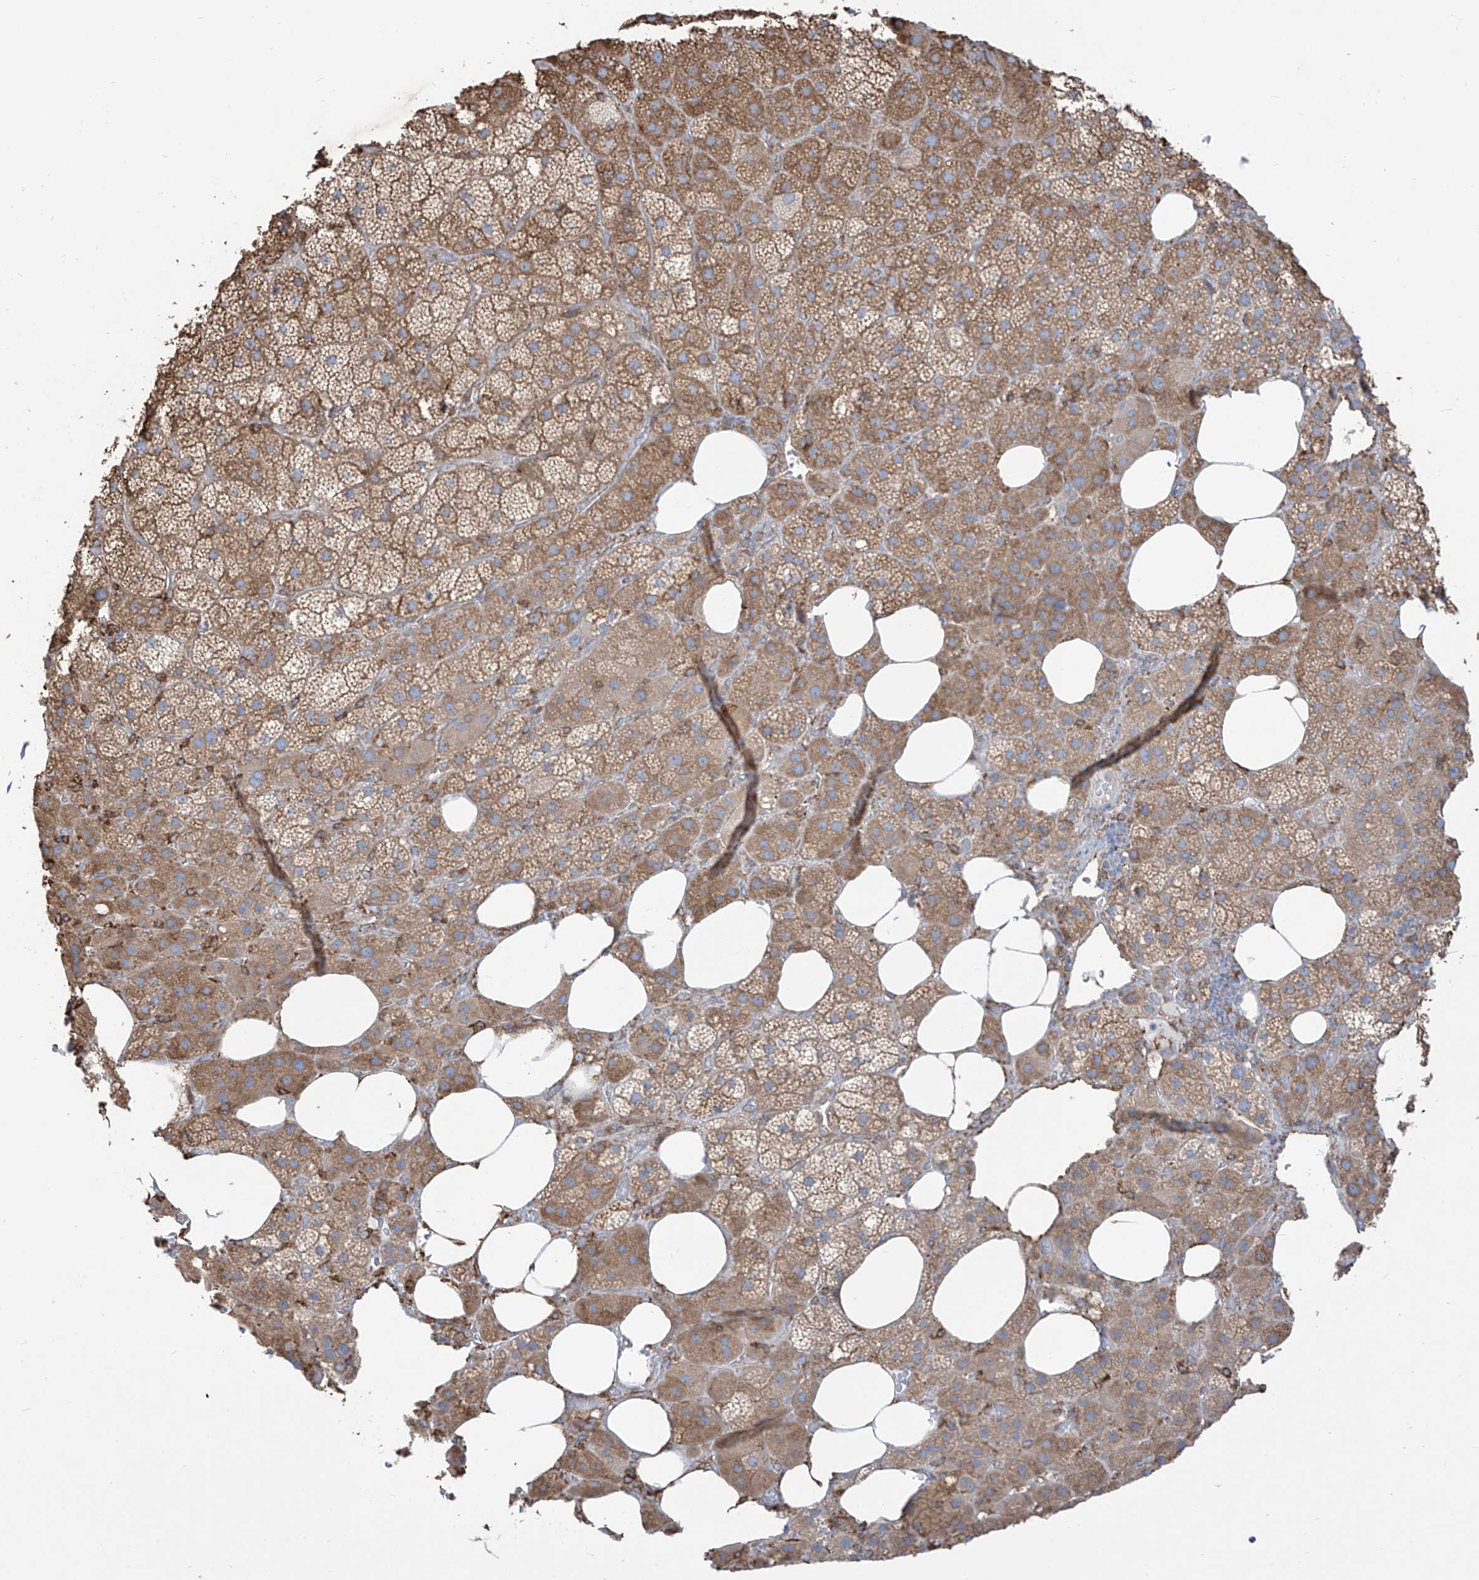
{"staining": {"intensity": "moderate", "quantity": ">75%", "location": "cytoplasmic/membranous"}, "tissue": "adrenal gland", "cell_type": "Glandular cells", "image_type": "normal", "snomed": [{"axis": "morphology", "description": "Normal tissue, NOS"}, {"axis": "topography", "description": "Adrenal gland"}], "caption": "Benign adrenal gland was stained to show a protein in brown. There is medium levels of moderate cytoplasmic/membranous staining in about >75% of glandular cells. The protein of interest is stained brown, and the nuclei are stained in blue (DAB (3,3'-diaminobenzidine) IHC with brightfield microscopy, high magnification).", "gene": "PDIA6", "patient": {"sex": "female", "age": 59}}